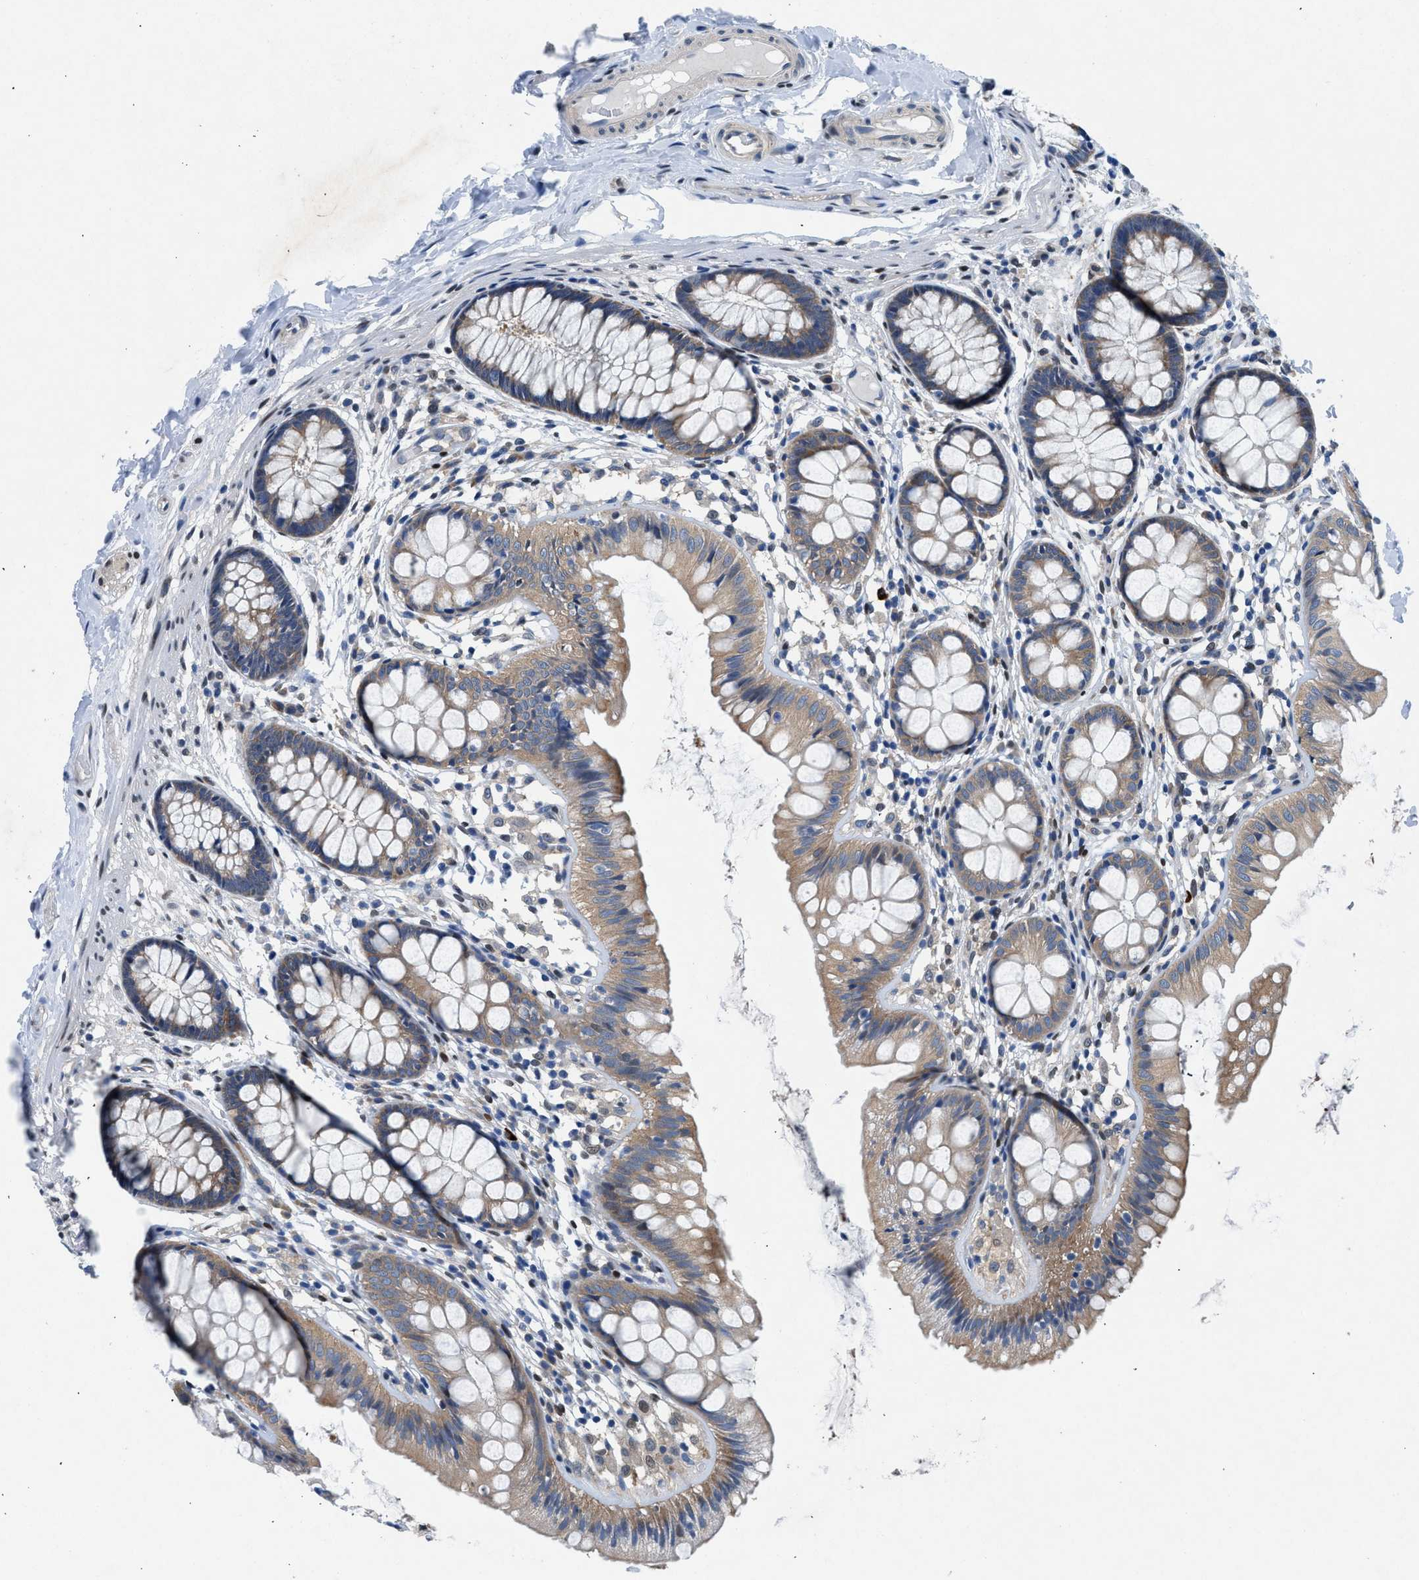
{"staining": {"intensity": "negative", "quantity": "none", "location": "none"}, "tissue": "colon", "cell_type": "Endothelial cells", "image_type": "normal", "snomed": [{"axis": "morphology", "description": "Normal tissue, NOS"}, {"axis": "topography", "description": "Colon"}], "caption": "The micrograph displays no significant staining in endothelial cells of colon.", "gene": "COPS2", "patient": {"sex": "female", "age": 56}}